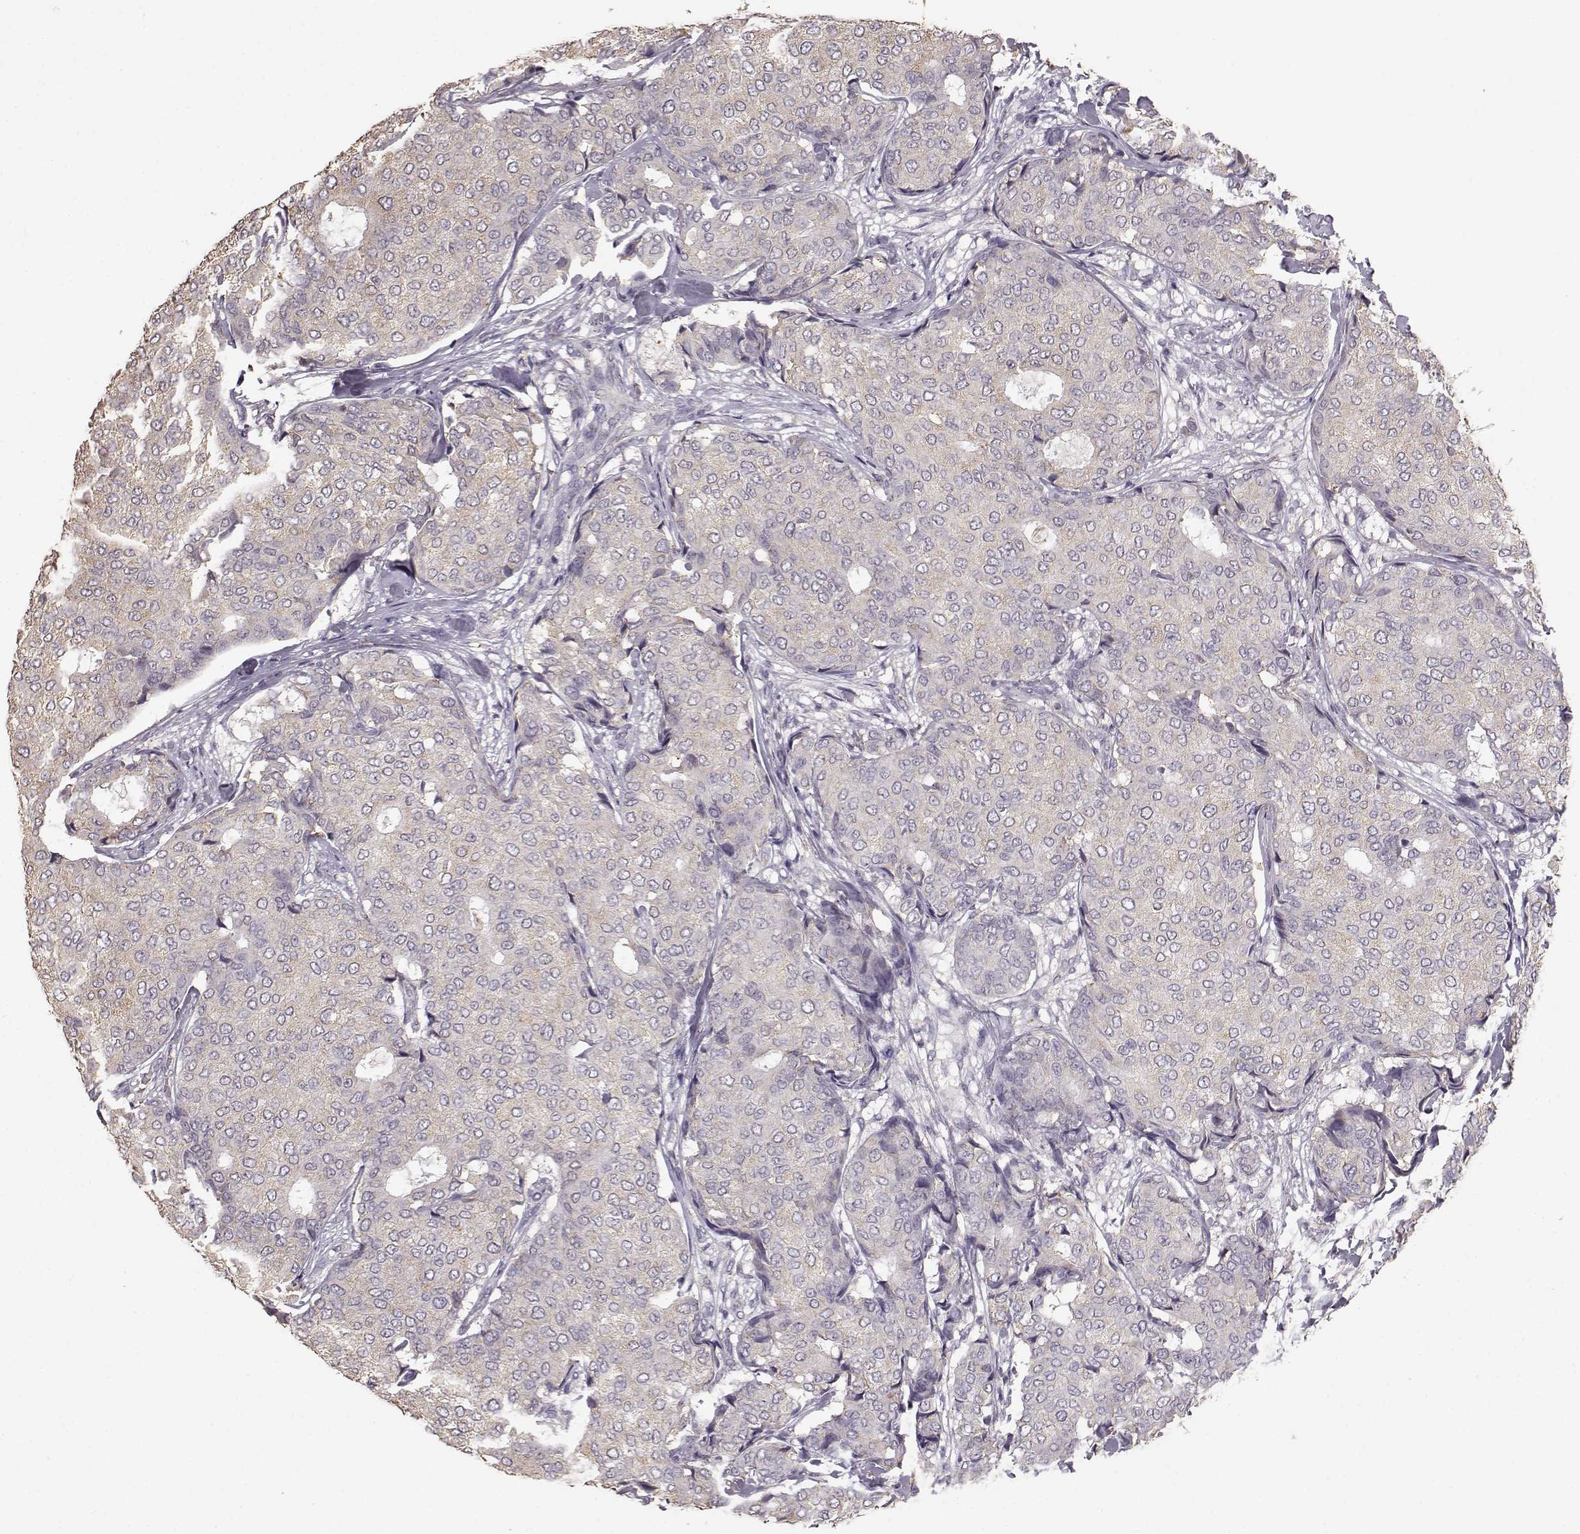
{"staining": {"intensity": "weak", "quantity": "<25%", "location": "cytoplasmic/membranous"}, "tissue": "breast cancer", "cell_type": "Tumor cells", "image_type": "cancer", "snomed": [{"axis": "morphology", "description": "Duct carcinoma"}, {"axis": "topography", "description": "Breast"}], "caption": "Tumor cells show no significant expression in infiltrating ductal carcinoma (breast). (DAB IHC, high magnification).", "gene": "GABRG3", "patient": {"sex": "female", "age": 75}}